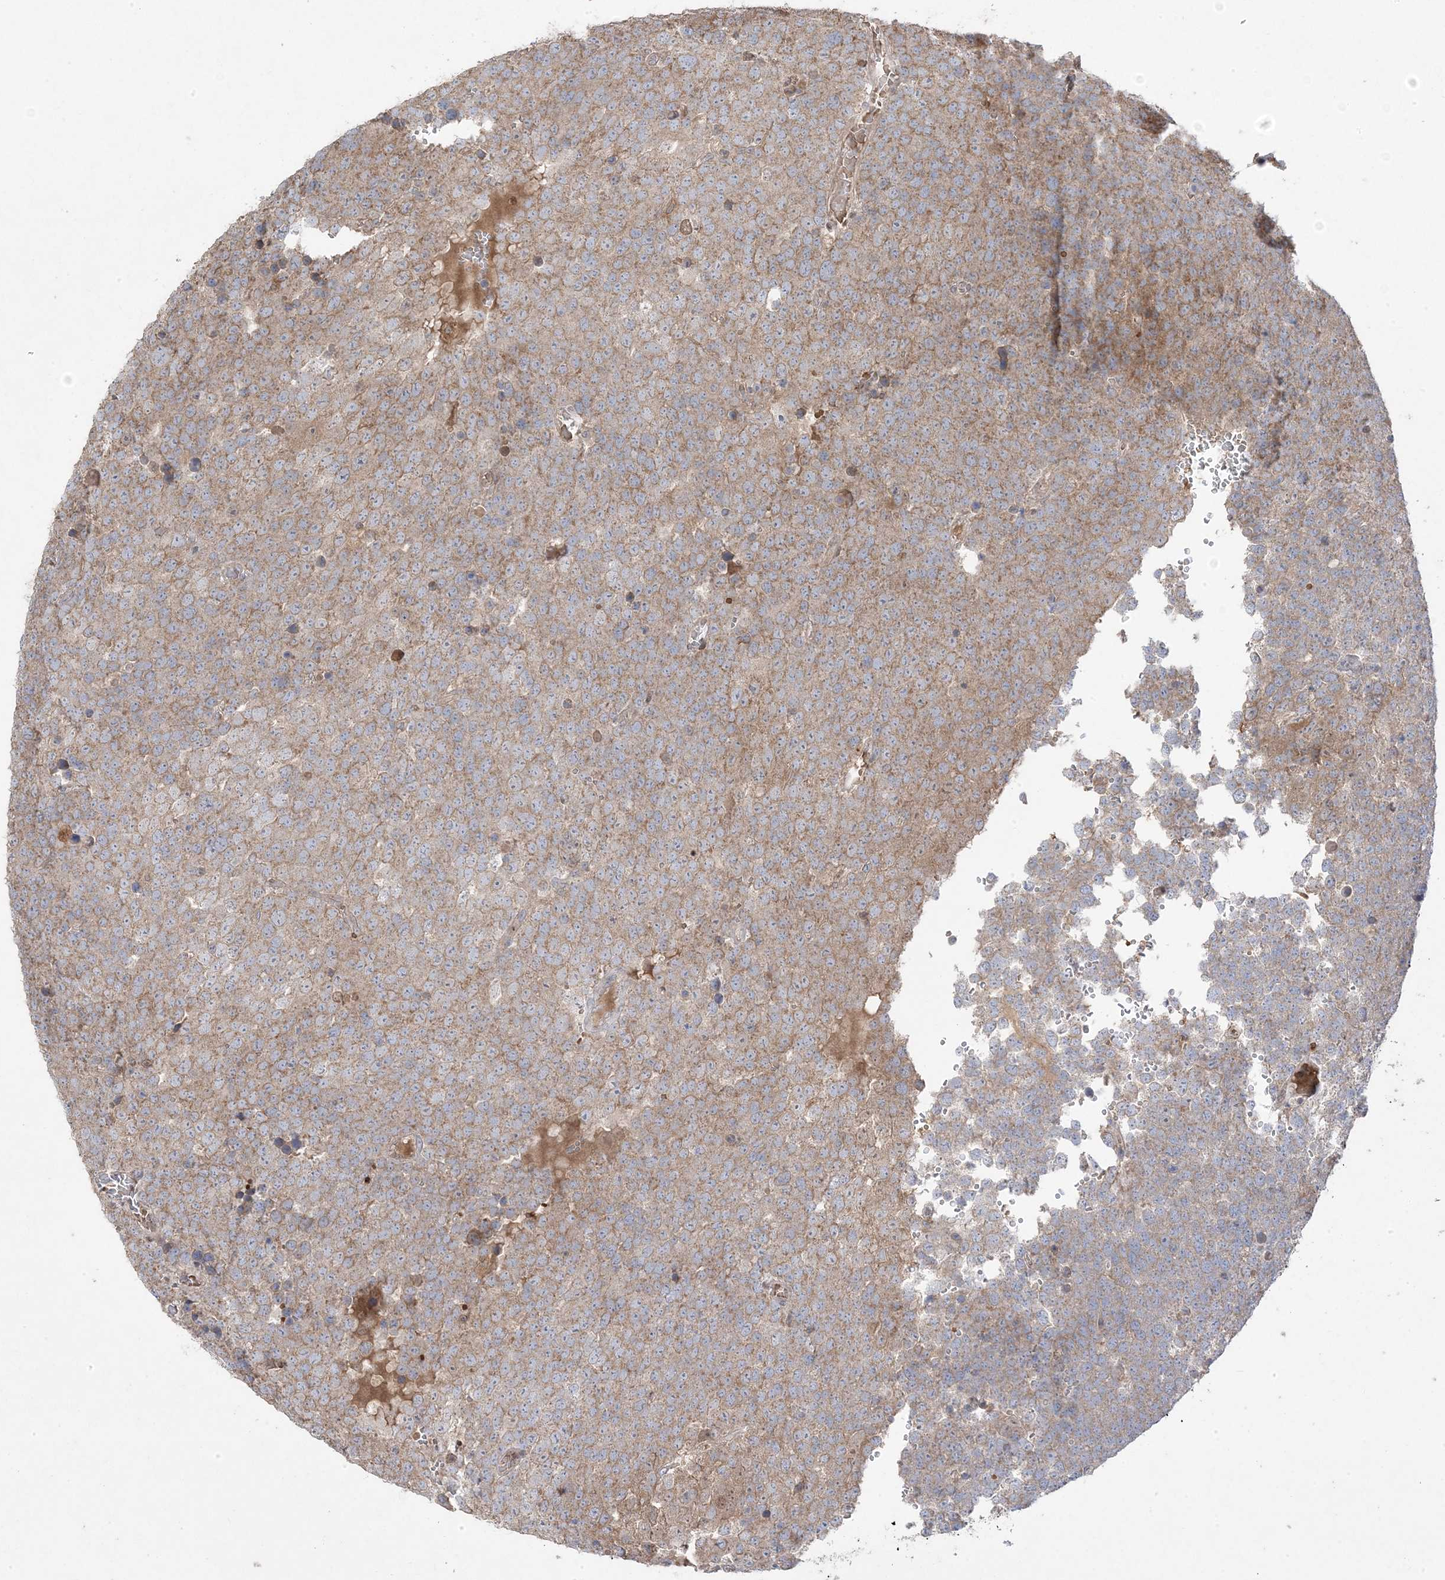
{"staining": {"intensity": "moderate", "quantity": ">75%", "location": "cytoplasmic/membranous"}, "tissue": "testis cancer", "cell_type": "Tumor cells", "image_type": "cancer", "snomed": [{"axis": "morphology", "description": "Seminoma, NOS"}, {"axis": "topography", "description": "Testis"}], "caption": "Immunohistochemical staining of human testis seminoma shows medium levels of moderate cytoplasmic/membranous protein staining in approximately >75% of tumor cells.", "gene": "PPOX", "patient": {"sex": "male", "age": 71}}